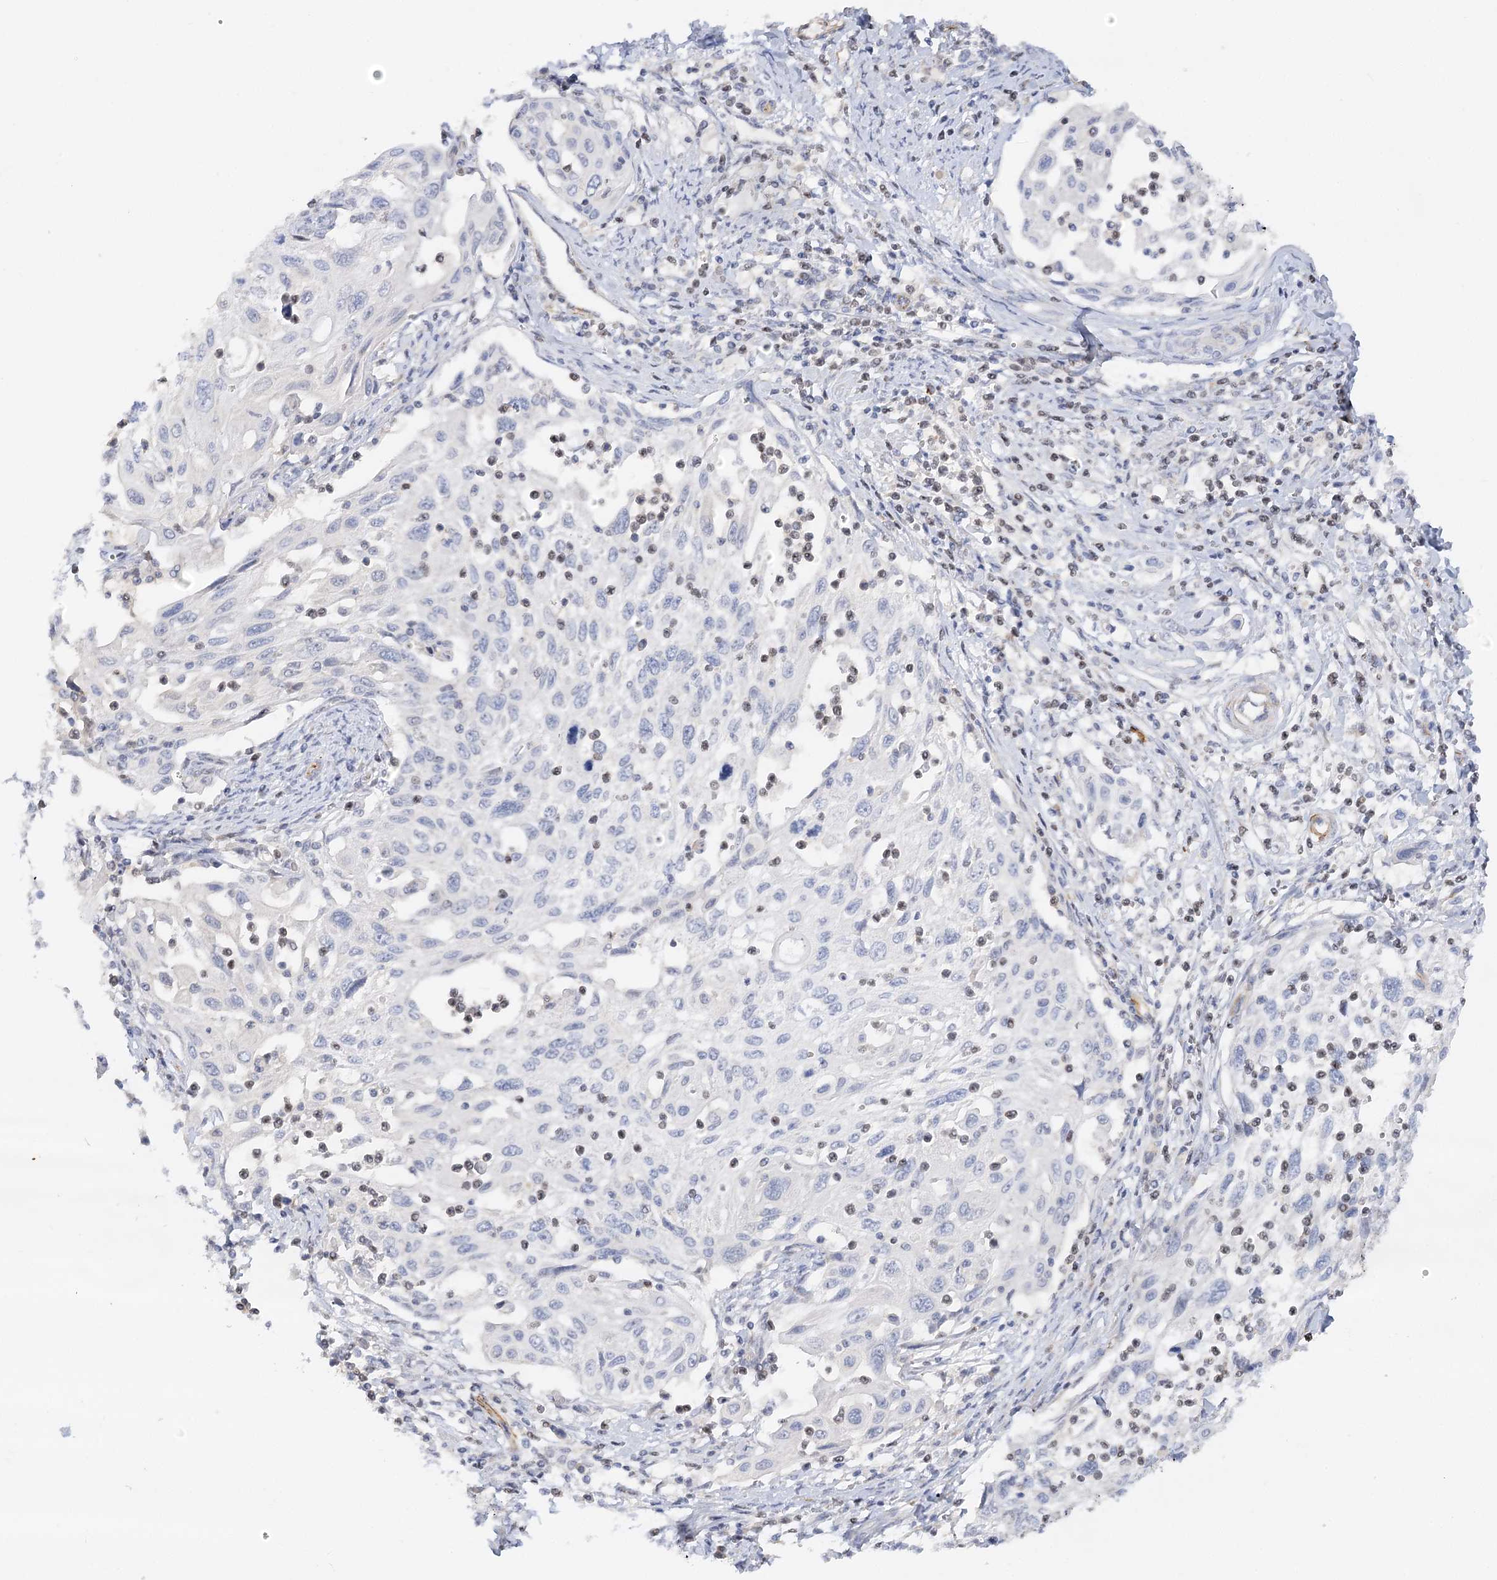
{"staining": {"intensity": "negative", "quantity": "none", "location": "none"}, "tissue": "cervical cancer", "cell_type": "Tumor cells", "image_type": "cancer", "snomed": [{"axis": "morphology", "description": "Squamous cell carcinoma, NOS"}, {"axis": "topography", "description": "Cervix"}], "caption": "High magnification brightfield microscopy of cervical cancer (squamous cell carcinoma) stained with DAB (3,3'-diaminobenzidine) (brown) and counterstained with hematoxylin (blue): tumor cells show no significant positivity. The staining is performed using DAB (3,3'-diaminobenzidine) brown chromogen with nuclei counter-stained in using hematoxylin.", "gene": "NELL2", "patient": {"sex": "female", "age": 70}}